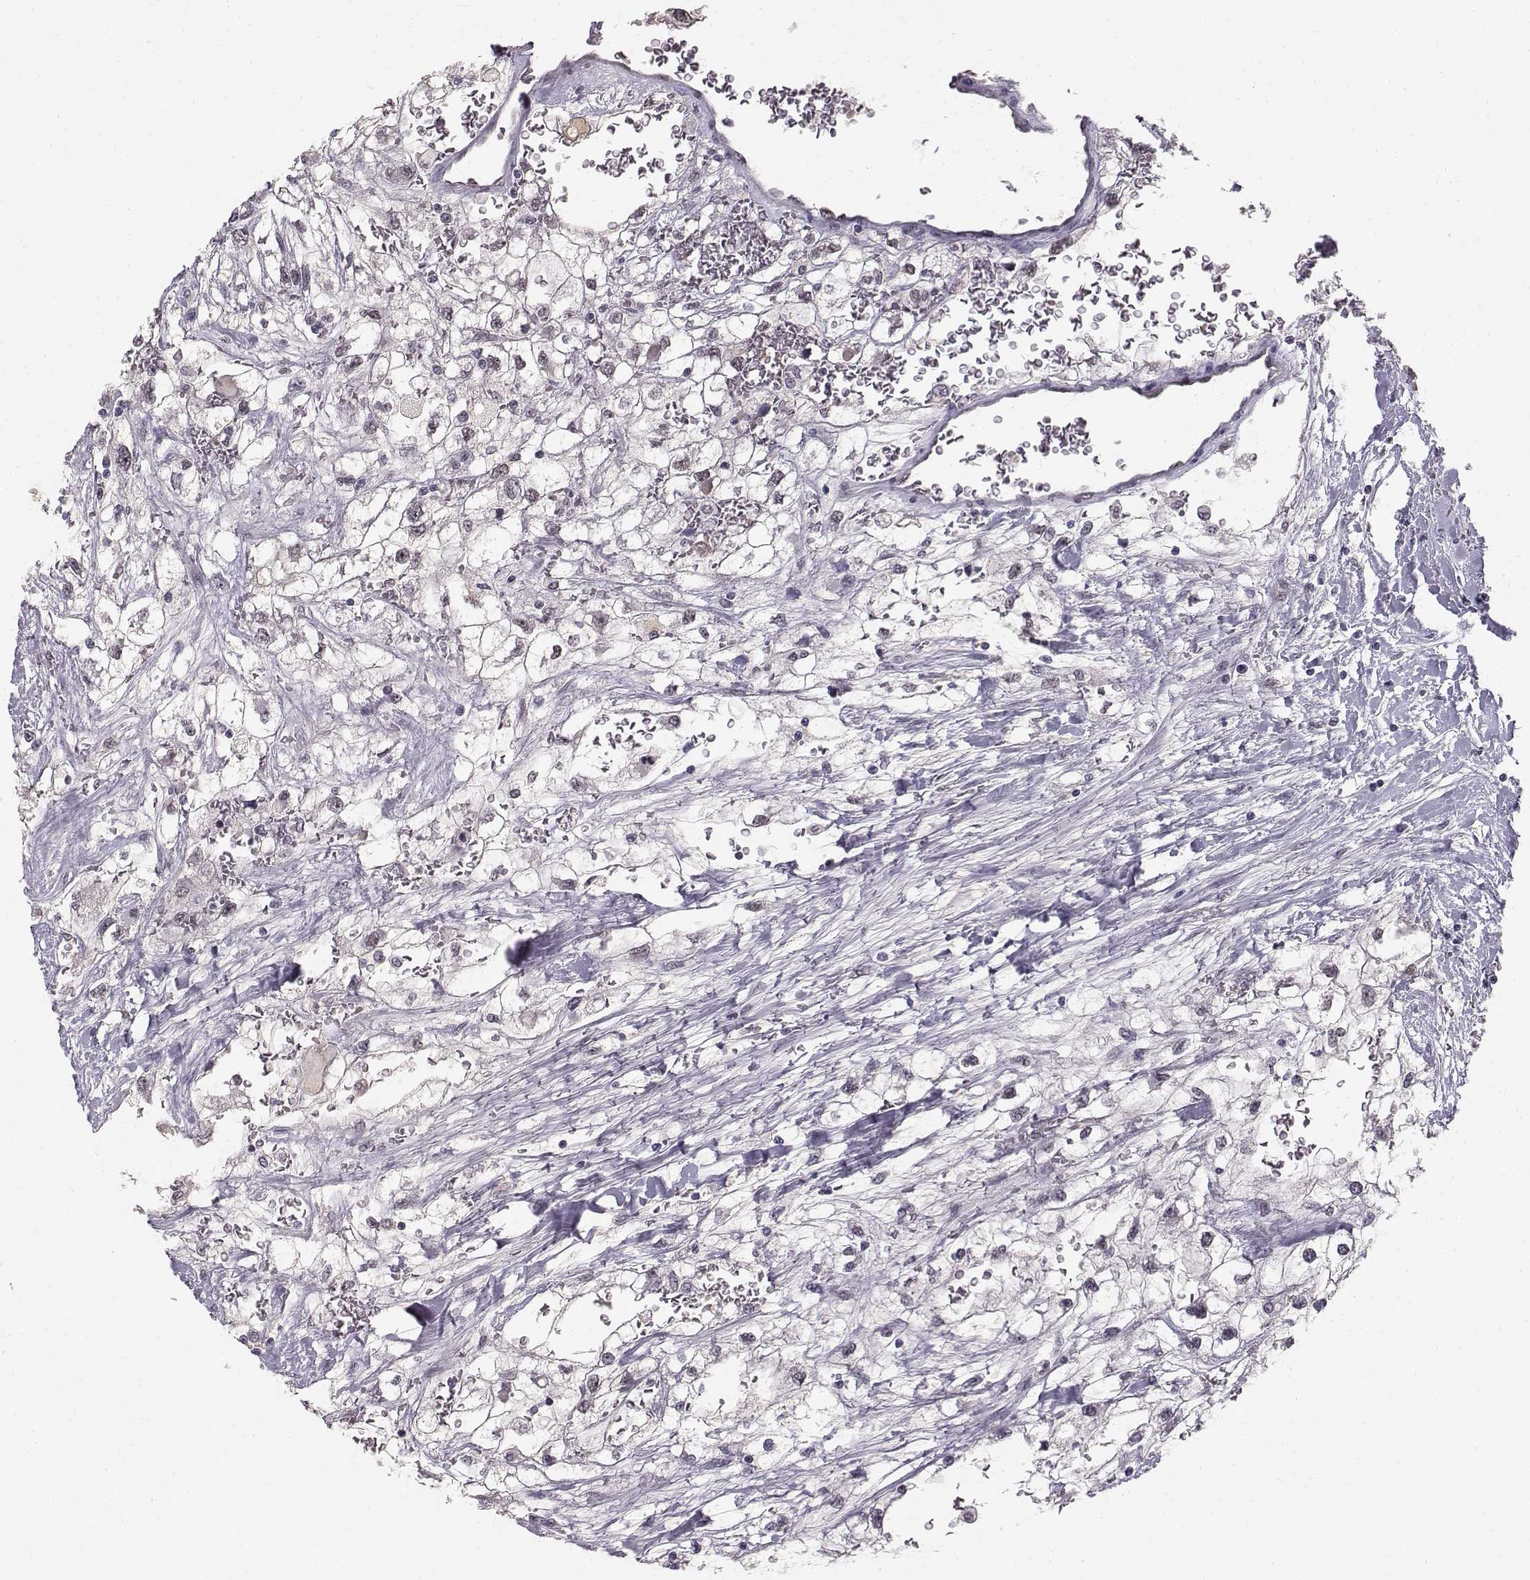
{"staining": {"intensity": "weak", "quantity": "<25%", "location": "nuclear"}, "tissue": "renal cancer", "cell_type": "Tumor cells", "image_type": "cancer", "snomed": [{"axis": "morphology", "description": "Adenocarcinoma, NOS"}, {"axis": "topography", "description": "Kidney"}], "caption": "IHC of human renal adenocarcinoma displays no expression in tumor cells.", "gene": "RPP38", "patient": {"sex": "male", "age": 59}}